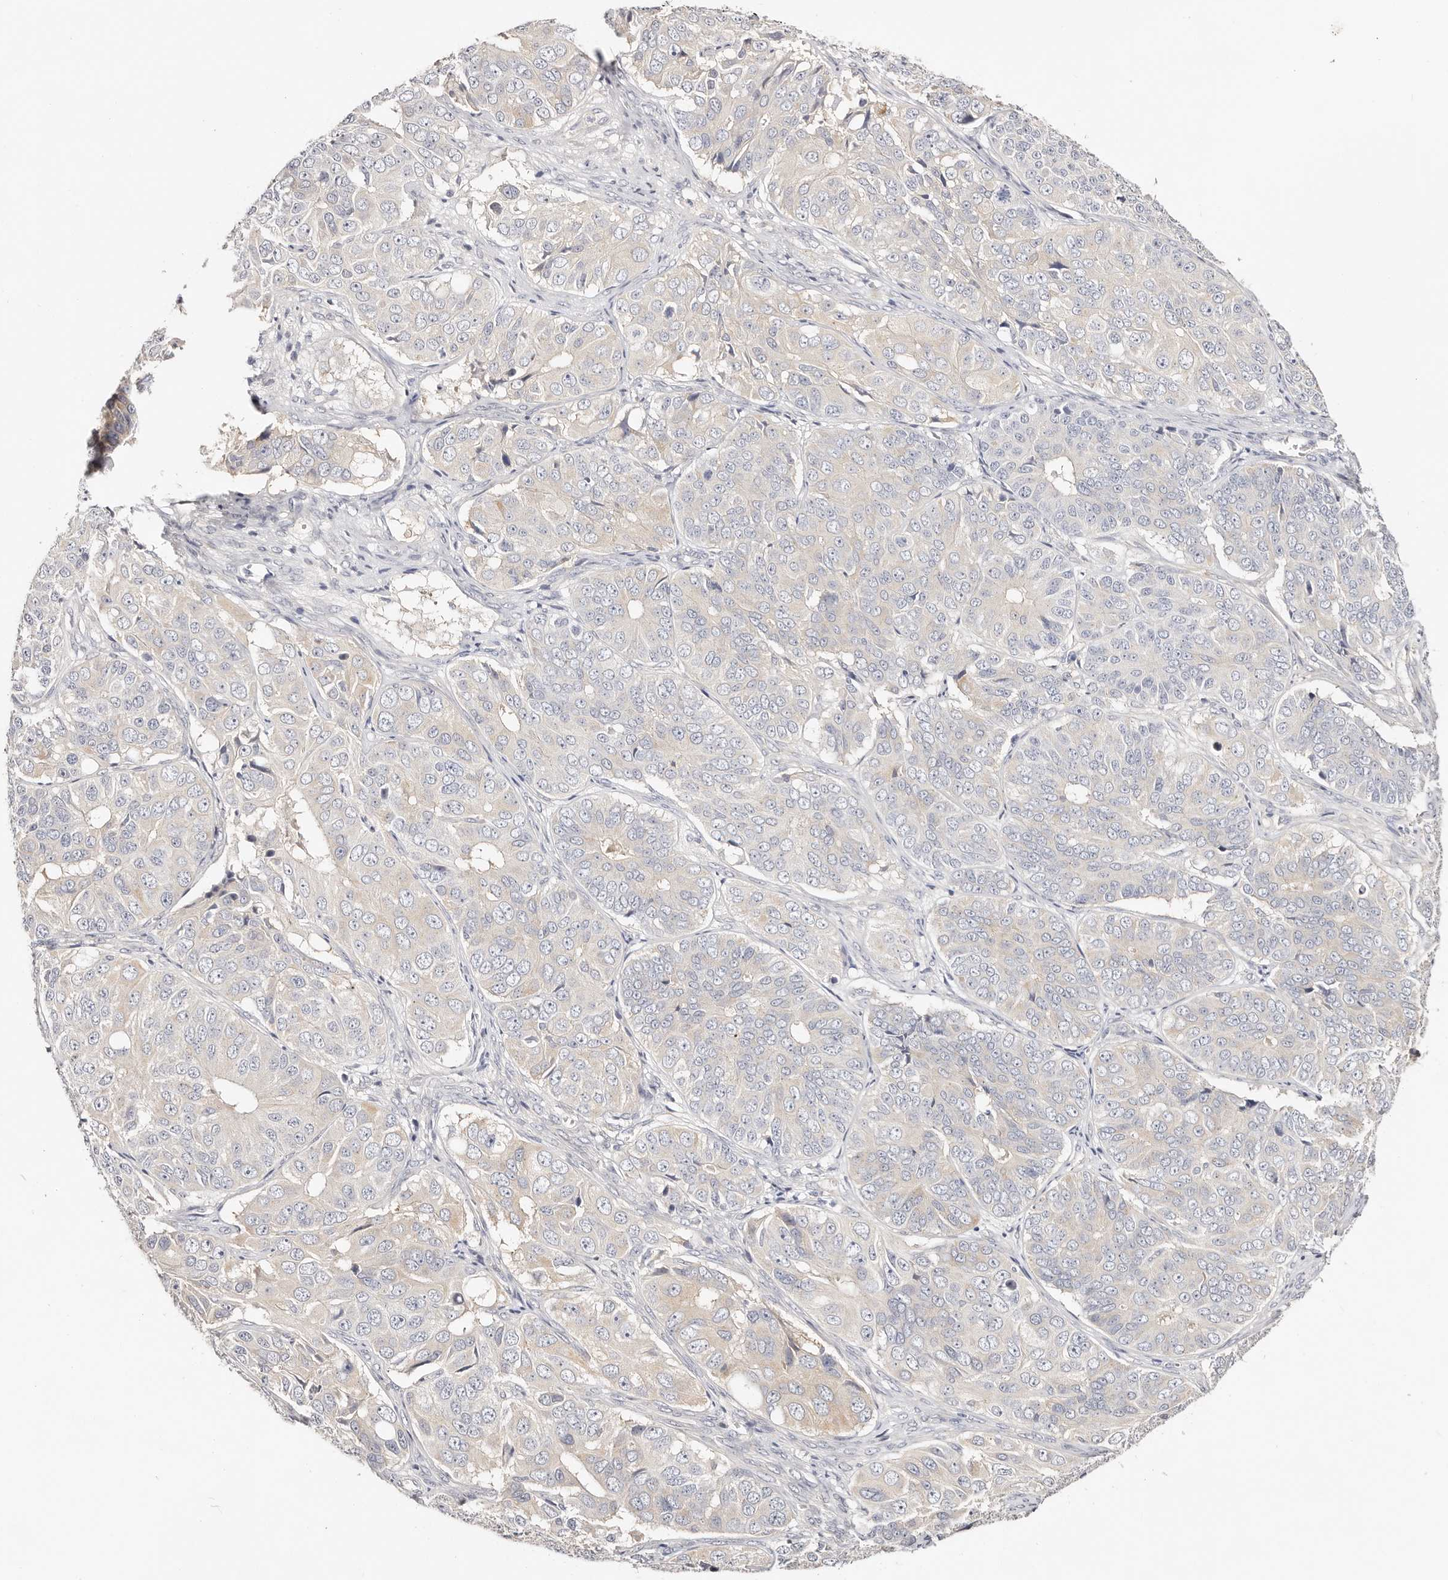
{"staining": {"intensity": "negative", "quantity": "none", "location": "none"}, "tissue": "ovarian cancer", "cell_type": "Tumor cells", "image_type": "cancer", "snomed": [{"axis": "morphology", "description": "Carcinoma, endometroid"}, {"axis": "topography", "description": "Ovary"}], "caption": "Immunohistochemical staining of endometroid carcinoma (ovarian) reveals no significant positivity in tumor cells.", "gene": "DNASE1", "patient": {"sex": "female", "age": 51}}